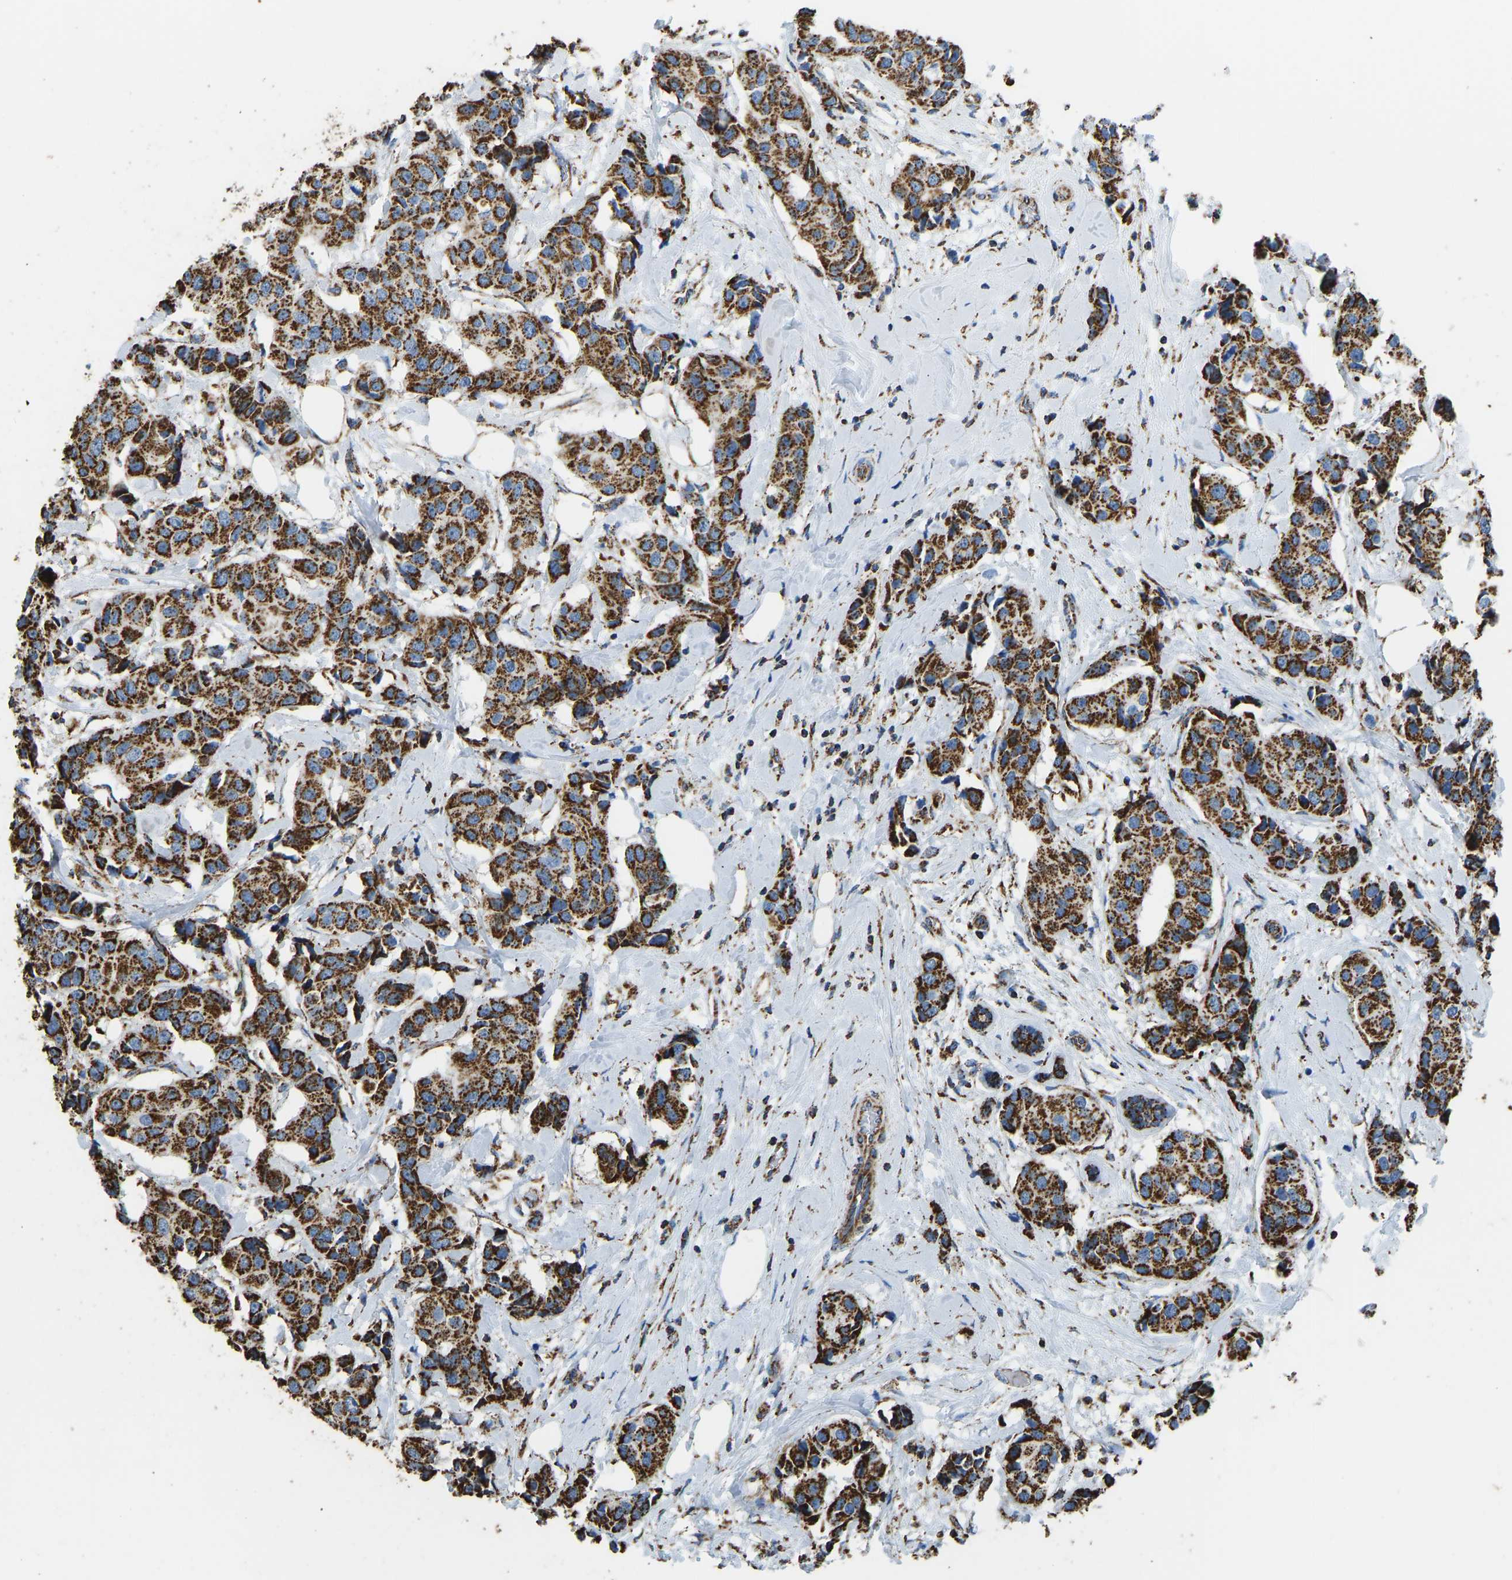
{"staining": {"intensity": "strong", "quantity": ">75%", "location": "cytoplasmic/membranous"}, "tissue": "breast cancer", "cell_type": "Tumor cells", "image_type": "cancer", "snomed": [{"axis": "morphology", "description": "Normal tissue, NOS"}, {"axis": "morphology", "description": "Duct carcinoma"}, {"axis": "topography", "description": "Breast"}], "caption": "Strong cytoplasmic/membranous protein expression is identified in about >75% of tumor cells in breast cancer.", "gene": "IRX6", "patient": {"sex": "female", "age": 39}}